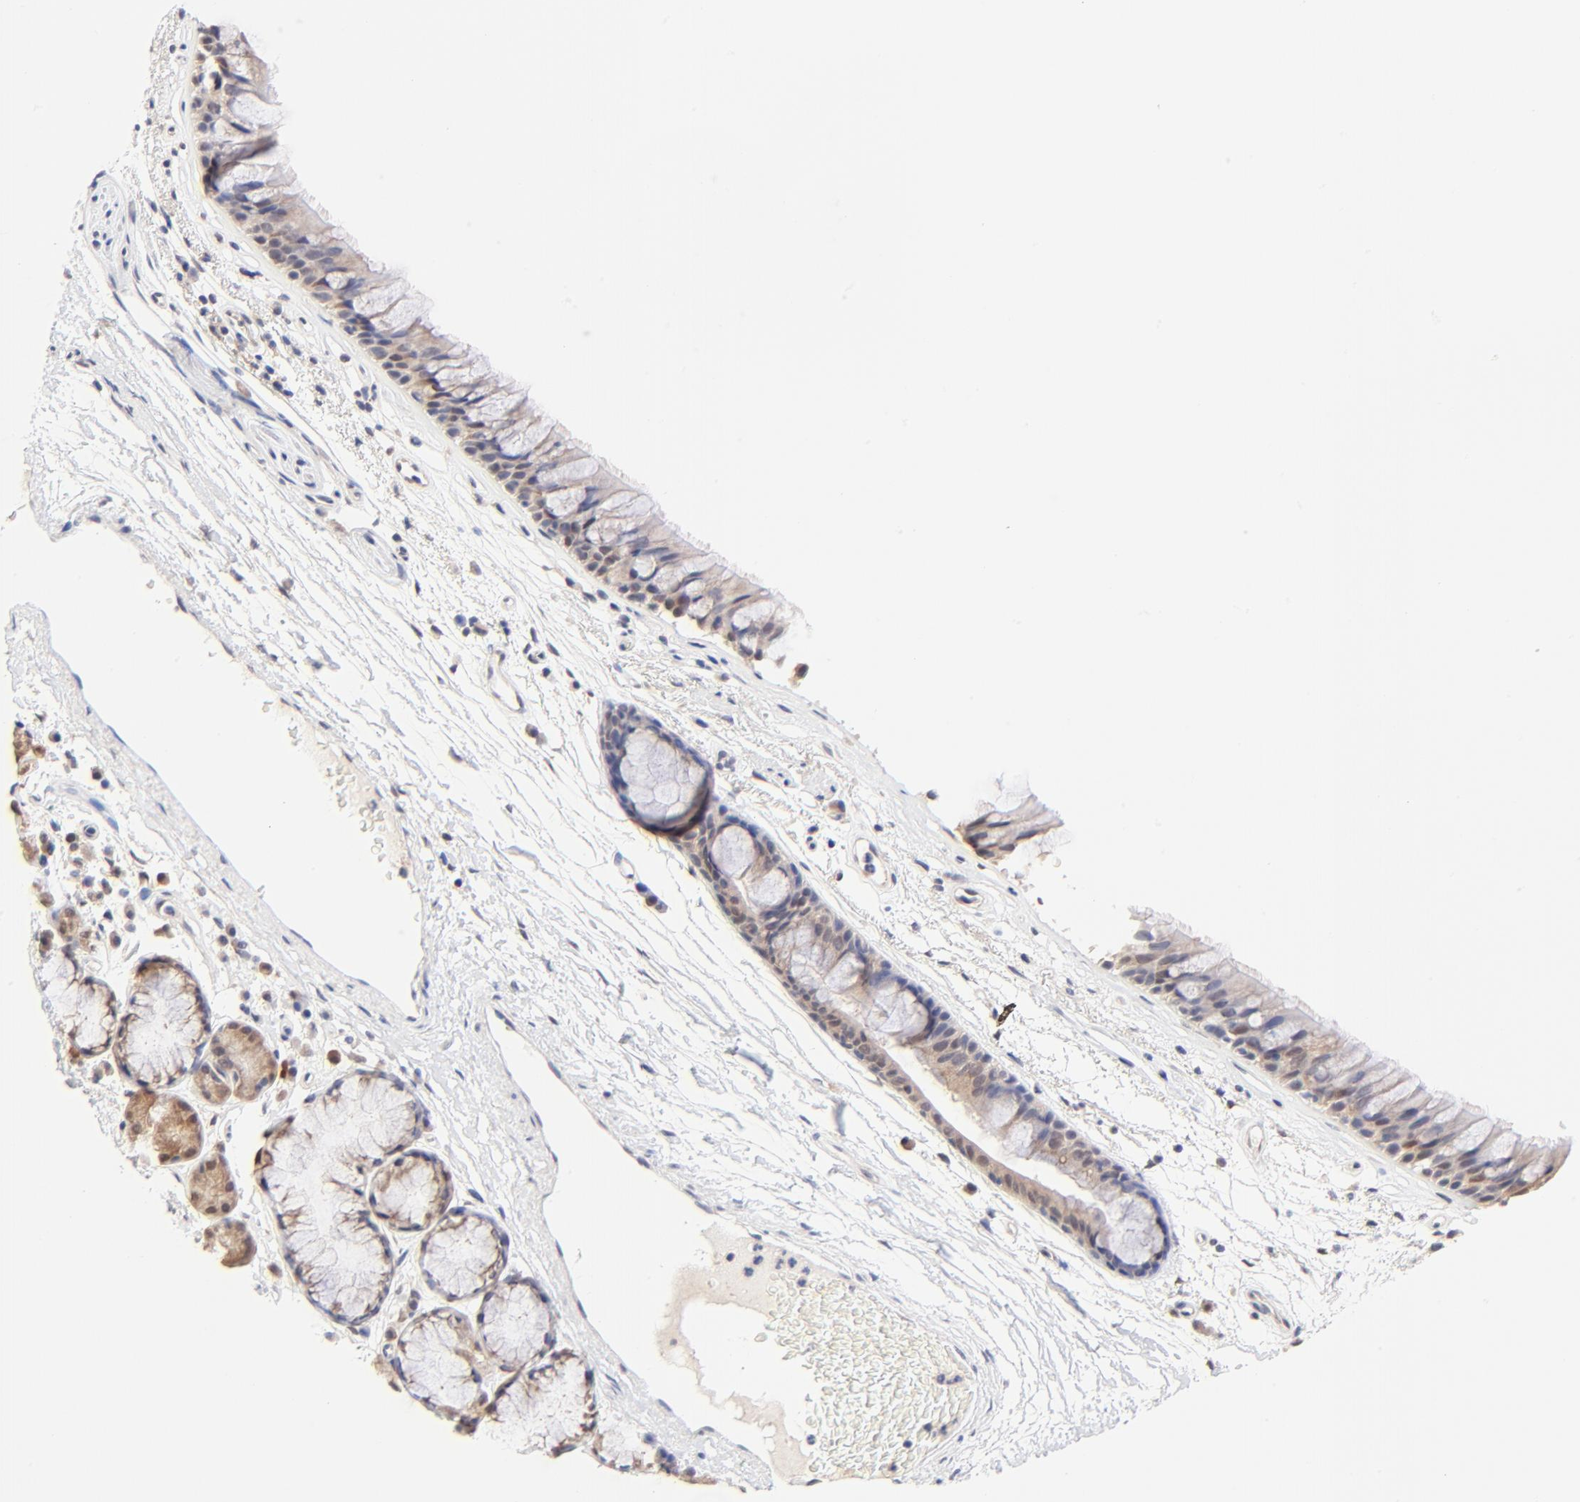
{"staining": {"intensity": "weak", "quantity": "25%-75%", "location": "nuclear"}, "tissue": "bronchus", "cell_type": "Respiratory epithelial cells", "image_type": "normal", "snomed": [{"axis": "morphology", "description": "Normal tissue, NOS"}, {"axis": "morphology", "description": "Adenocarcinoma, NOS"}, {"axis": "topography", "description": "Bronchus"}, {"axis": "topography", "description": "Lung"}], "caption": "Bronchus stained for a protein shows weak nuclear positivity in respiratory epithelial cells. (DAB (3,3'-diaminobenzidine) IHC, brown staining for protein, blue staining for nuclei).", "gene": "TXNL1", "patient": {"sex": "female", "age": 54}}